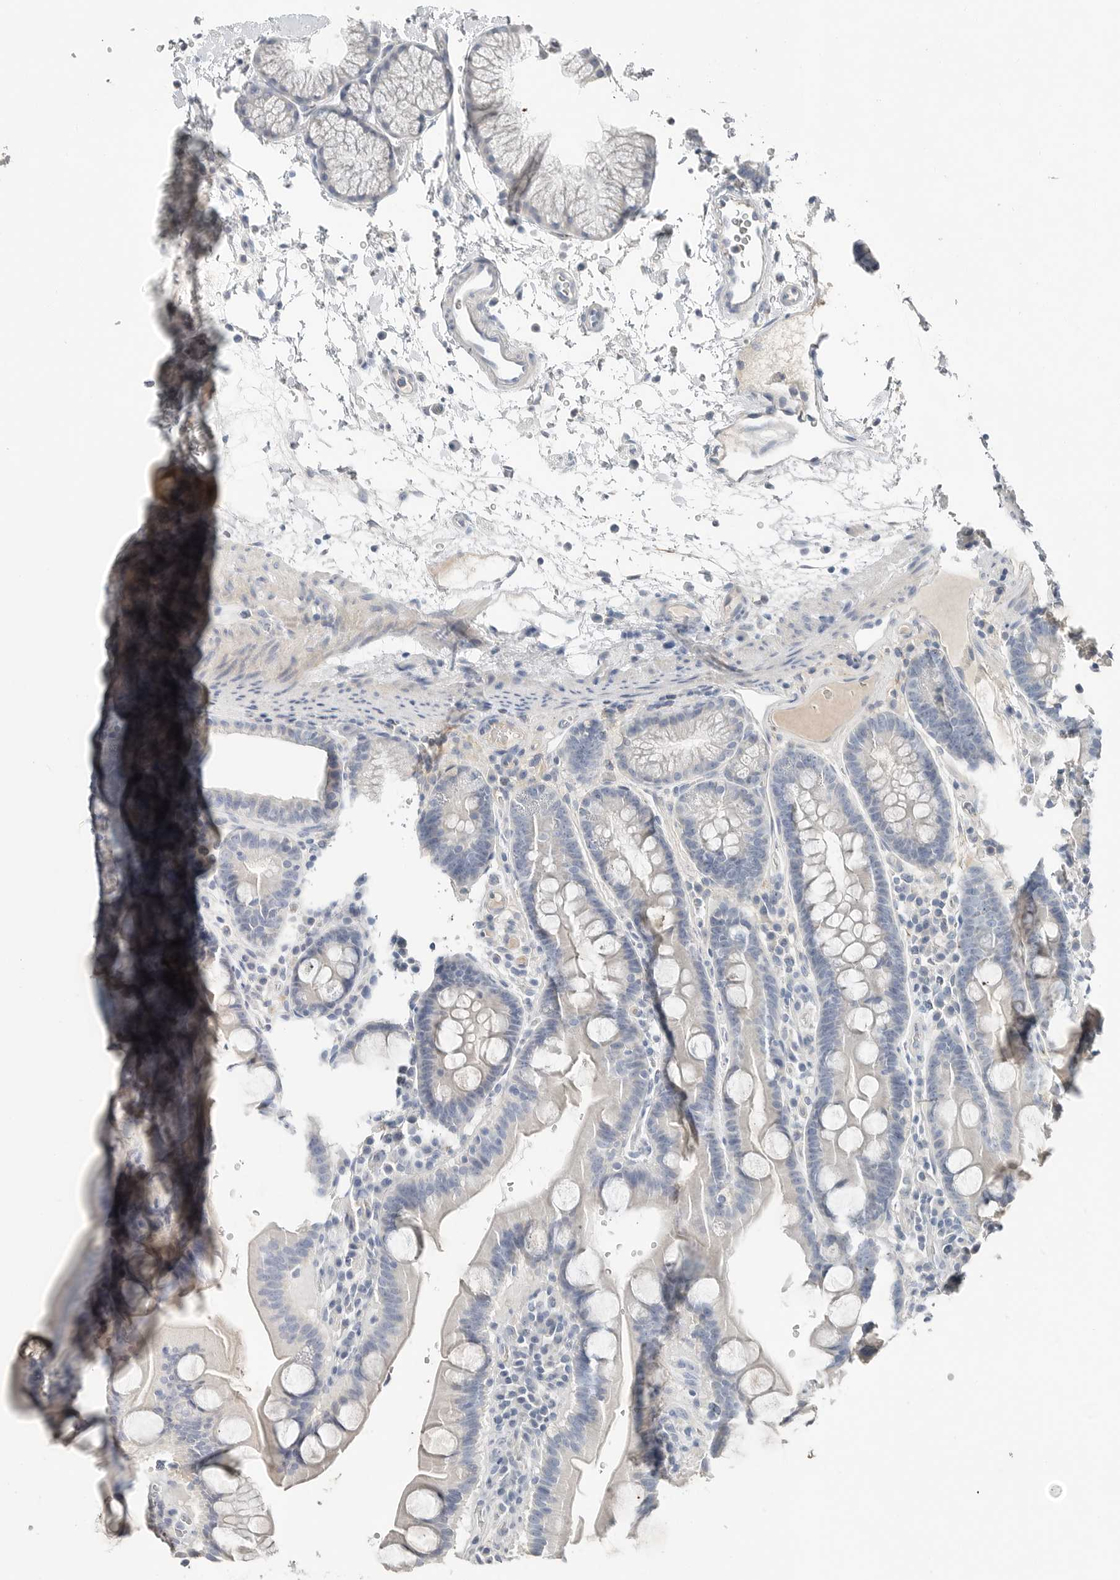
{"staining": {"intensity": "negative", "quantity": "none", "location": "none"}, "tissue": "duodenum", "cell_type": "Glandular cells", "image_type": "normal", "snomed": [{"axis": "morphology", "description": "Normal tissue, NOS"}, {"axis": "topography", "description": "Duodenum"}], "caption": "A high-resolution image shows IHC staining of unremarkable duodenum, which displays no significant staining in glandular cells.", "gene": "SERPINB7", "patient": {"sex": "male", "age": 54}}